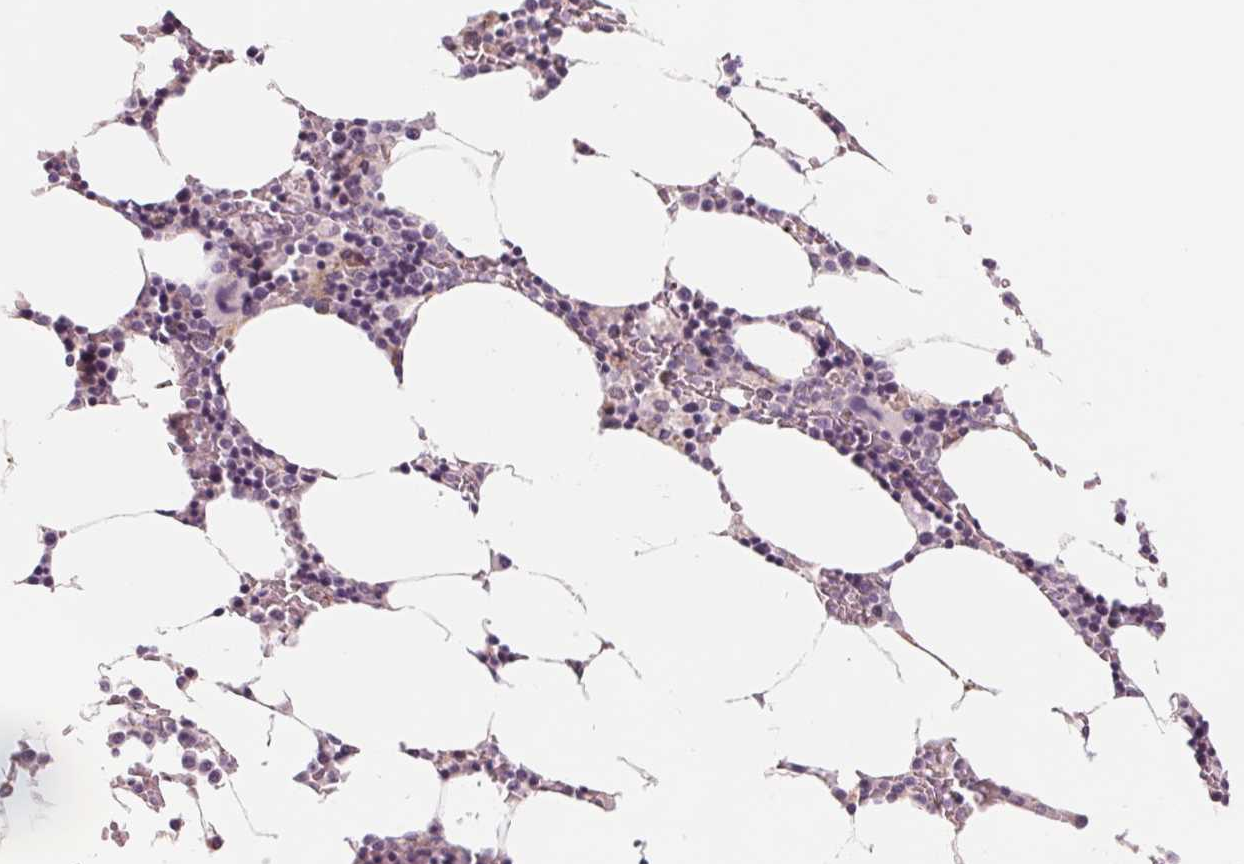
{"staining": {"intensity": "weak", "quantity": "<25%", "location": "cytoplasmic/membranous"}, "tissue": "bone marrow", "cell_type": "Hematopoietic cells", "image_type": "normal", "snomed": [{"axis": "morphology", "description": "Normal tissue, NOS"}, {"axis": "topography", "description": "Bone marrow"}], "caption": "The image exhibits no staining of hematopoietic cells in normal bone marrow.", "gene": "SAMD5", "patient": {"sex": "female", "age": 52}}